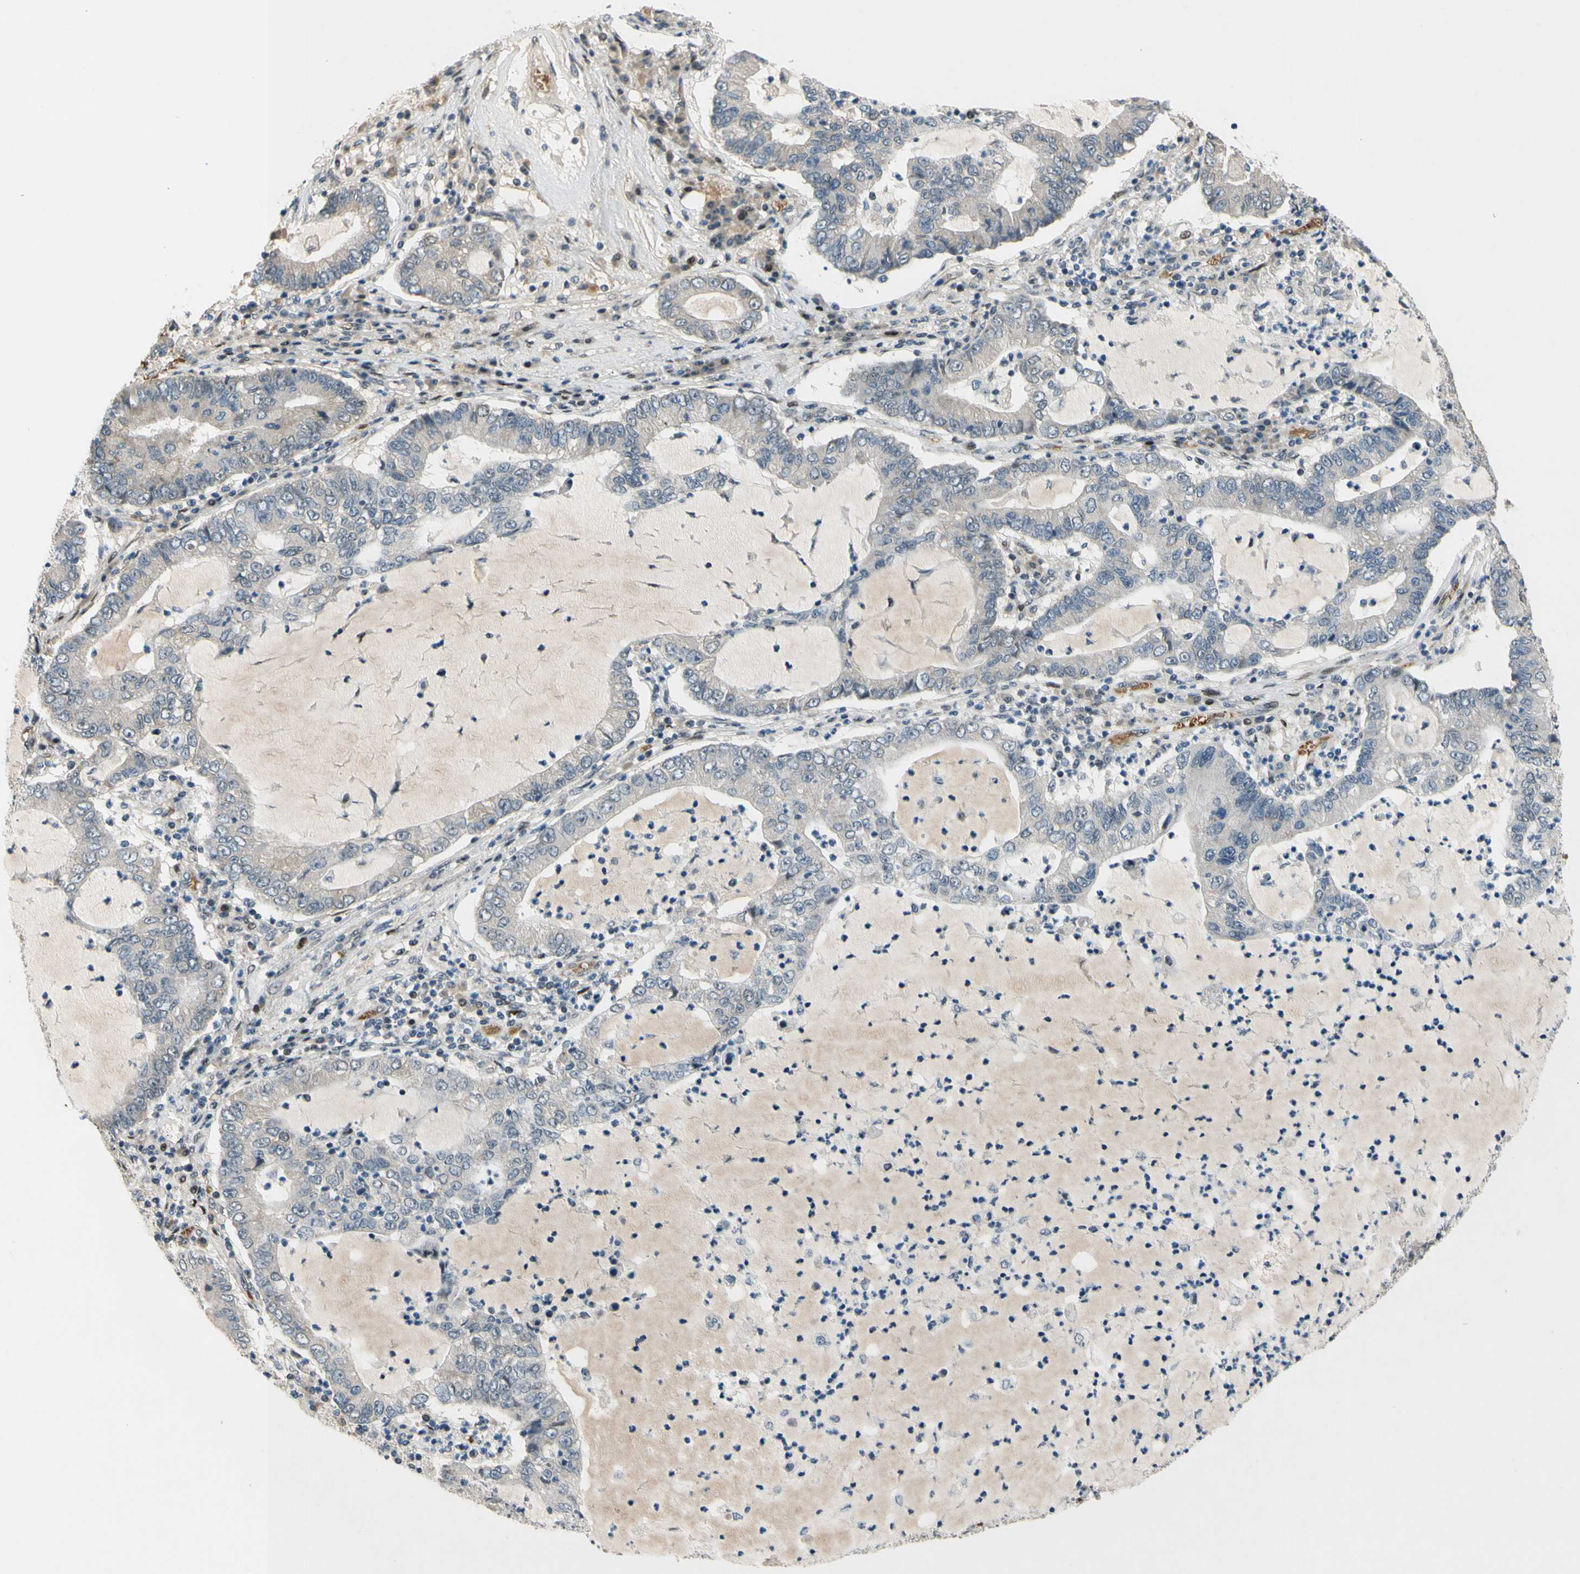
{"staining": {"intensity": "negative", "quantity": "none", "location": "none"}, "tissue": "lung cancer", "cell_type": "Tumor cells", "image_type": "cancer", "snomed": [{"axis": "morphology", "description": "Adenocarcinoma, NOS"}, {"axis": "topography", "description": "Lung"}], "caption": "Protein analysis of lung adenocarcinoma reveals no significant staining in tumor cells.", "gene": "ZNF184", "patient": {"sex": "female", "age": 51}}